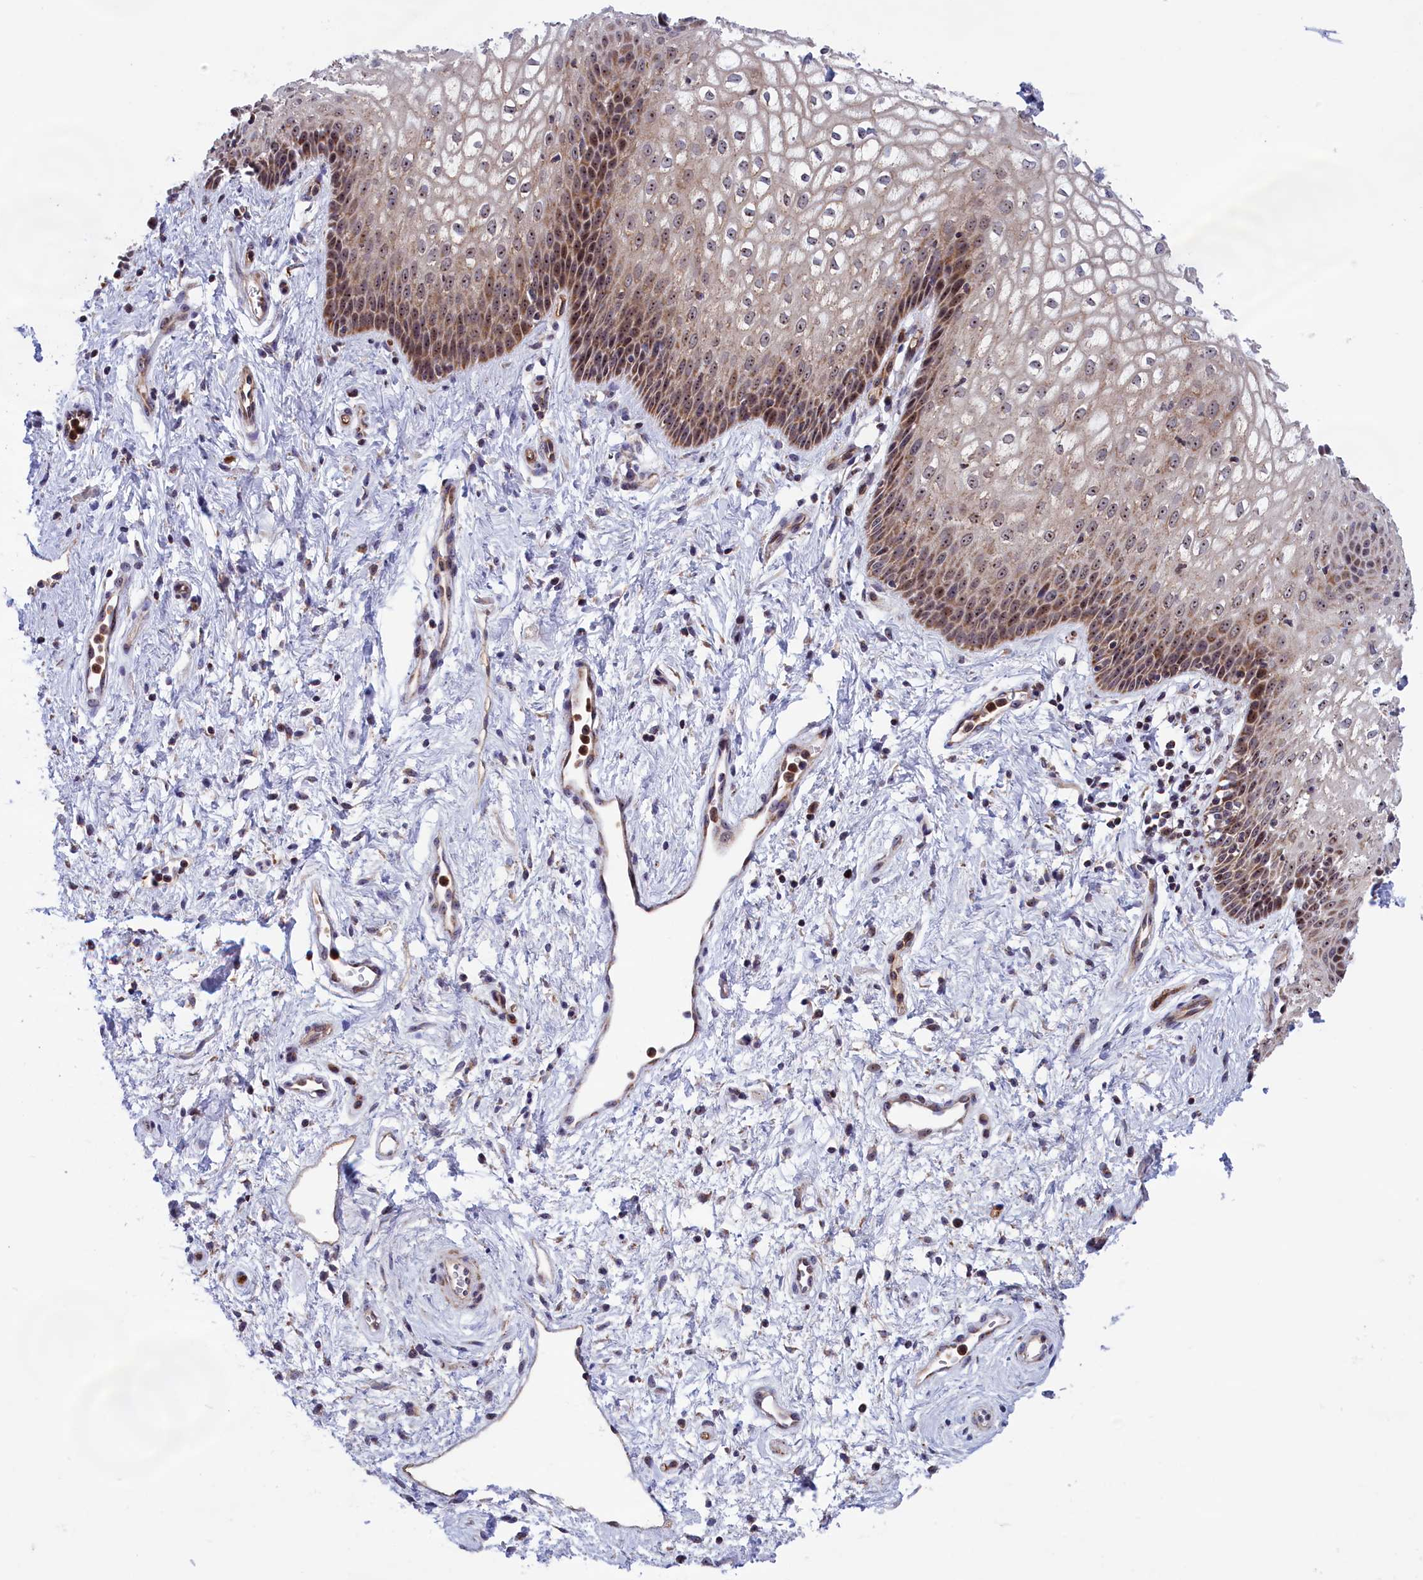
{"staining": {"intensity": "moderate", "quantity": ">75%", "location": "cytoplasmic/membranous,nuclear"}, "tissue": "vagina", "cell_type": "Squamous epithelial cells", "image_type": "normal", "snomed": [{"axis": "morphology", "description": "Normal tissue, NOS"}, {"axis": "topography", "description": "Vagina"}], "caption": "Protein analysis of normal vagina reveals moderate cytoplasmic/membranous,nuclear expression in about >75% of squamous epithelial cells.", "gene": "MPND", "patient": {"sex": "female", "age": 34}}